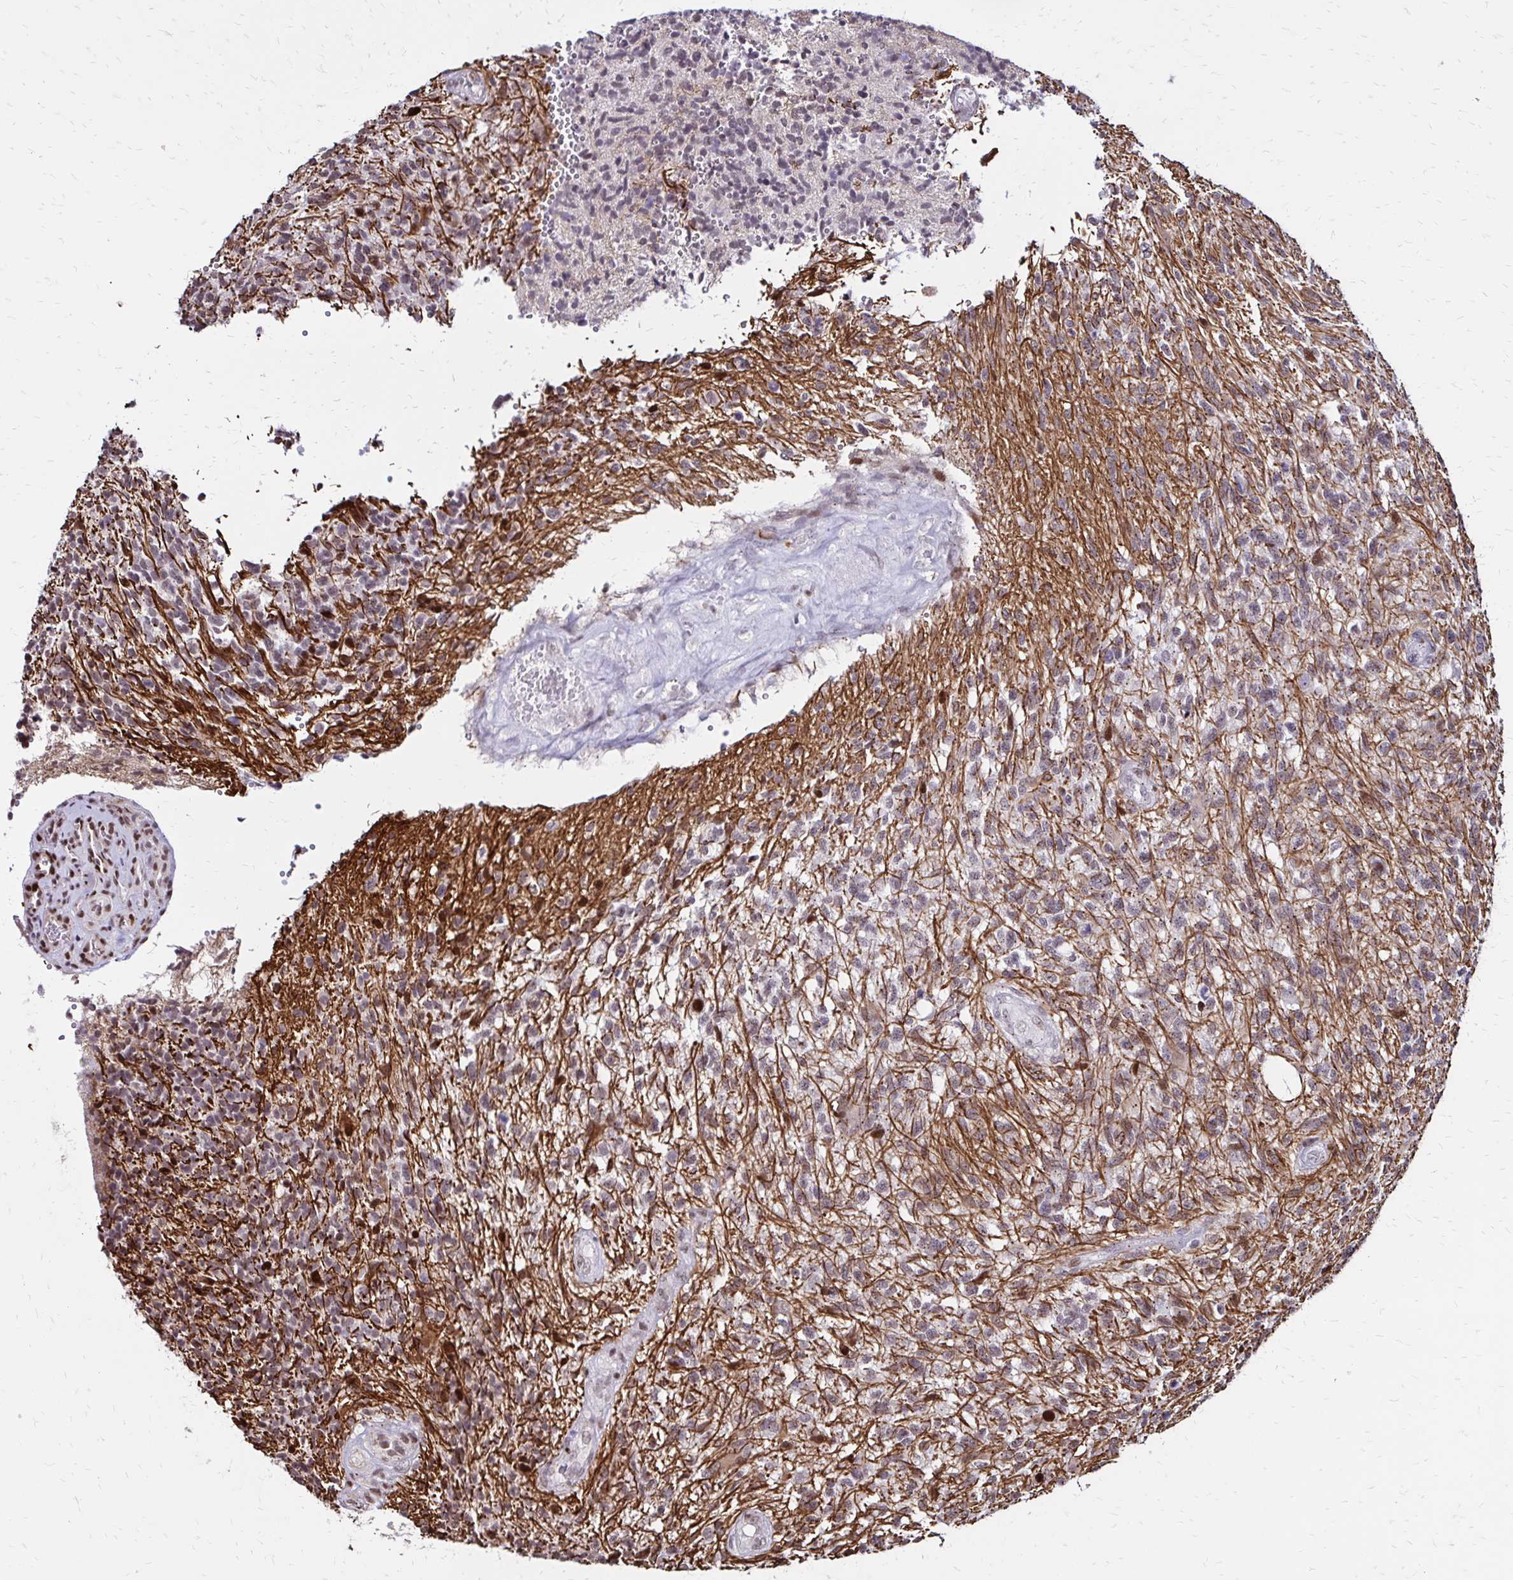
{"staining": {"intensity": "weak", "quantity": "<25%", "location": "cytoplasmic/membranous"}, "tissue": "glioma", "cell_type": "Tumor cells", "image_type": "cancer", "snomed": [{"axis": "morphology", "description": "Glioma, malignant, High grade"}, {"axis": "topography", "description": "Brain"}], "caption": "A histopathology image of human glioma is negative for staining in tumor cells.", "gene": "TOB1", "patient": {"sex": "male", "age": 56}}